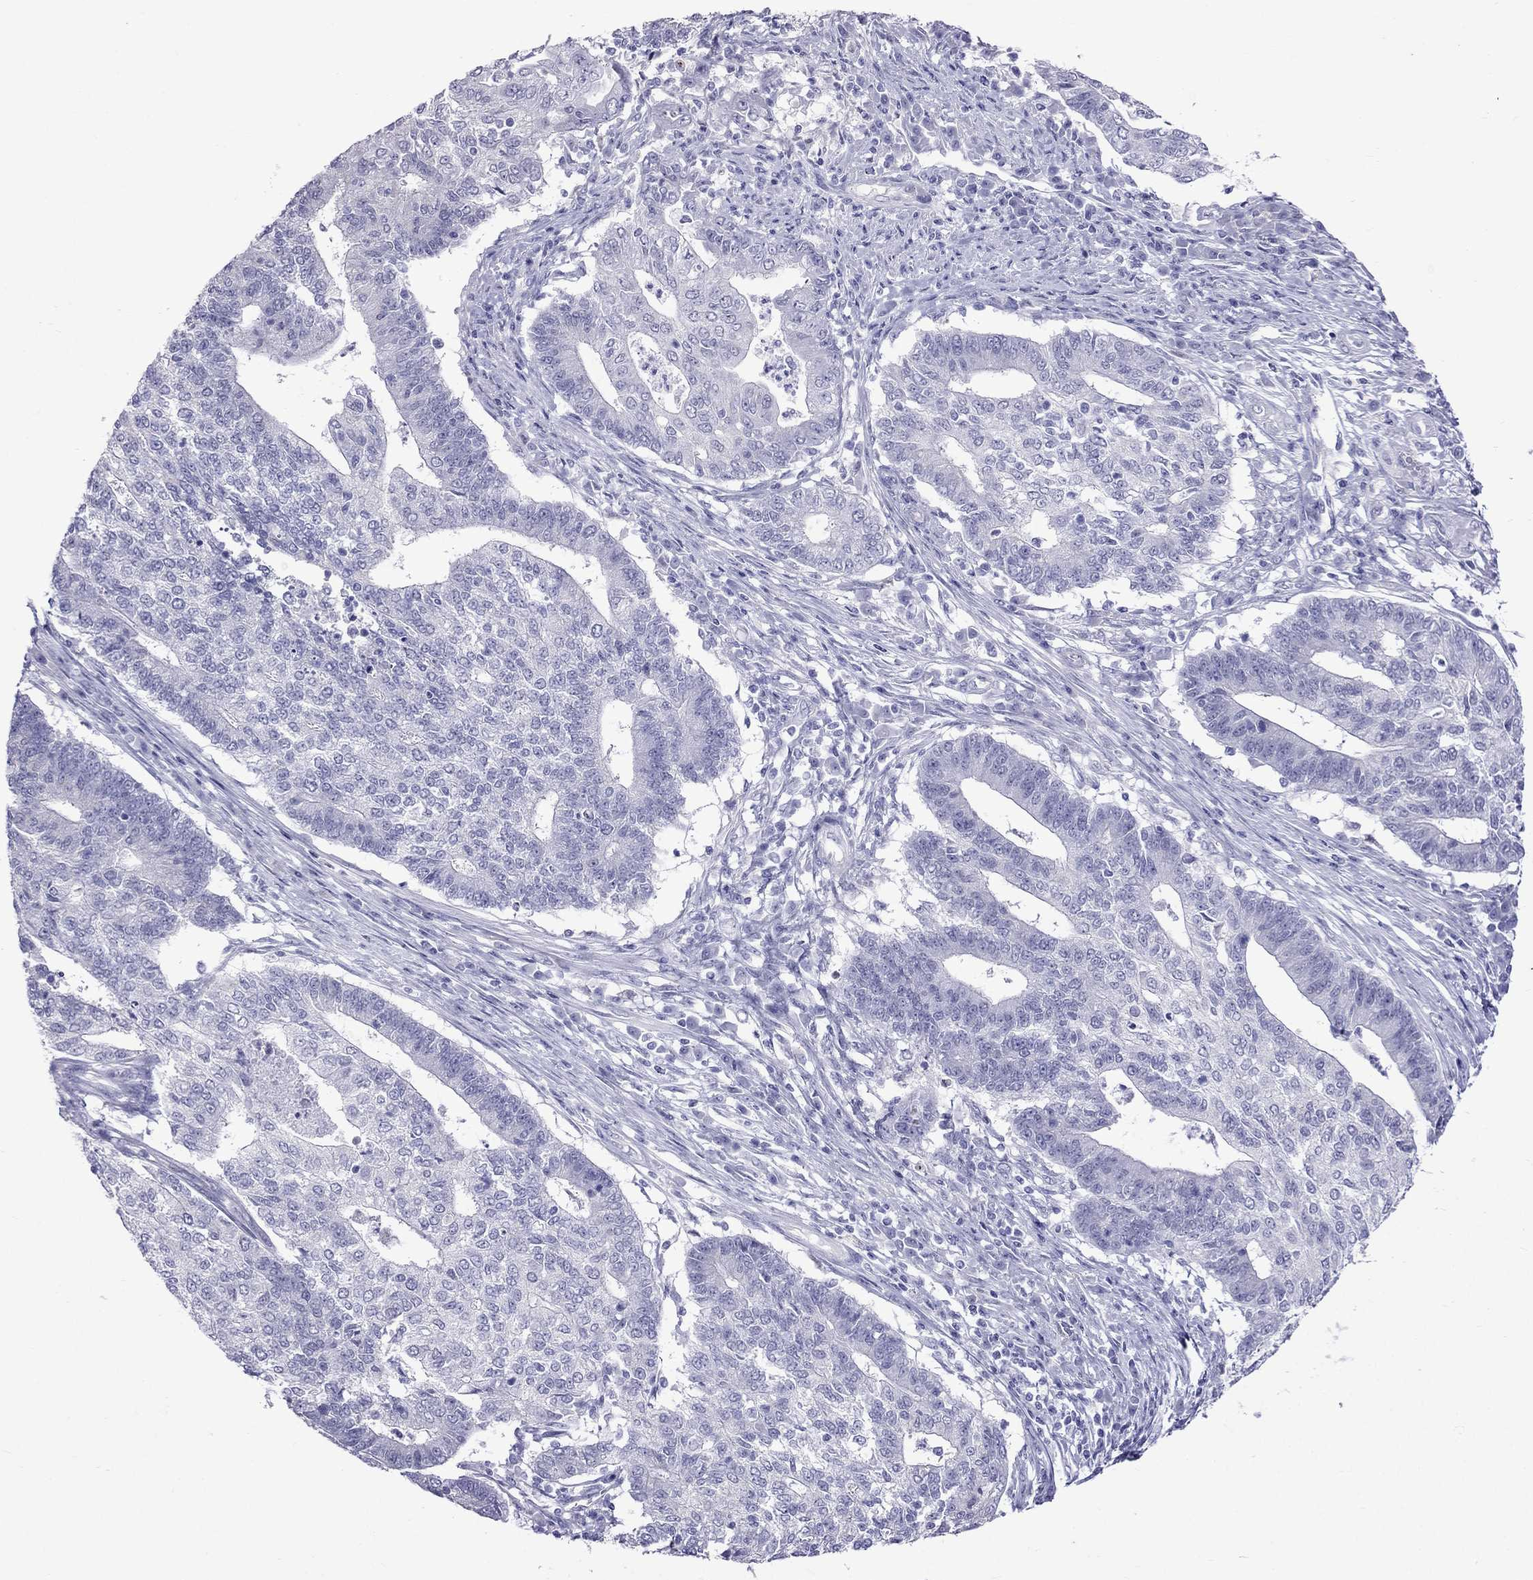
{"staining": {"intensity": "negative", "quantity": "none", "location": "none"}, "tissue": "endometrial cancer", "cell_type": "Tumor cells", "image_type": "cancer", "snomed": [{"axis": "morphology", "description": "Adenocarcinoma, NOS"}, {"axis": "topography", "description": "Uterus"}, {"axis": "topography", "description": "Endometrium"}], "caption": "Tumor cells show no significant expression in endometrial cancer.", "gene": "MGP", "patient": {"sex": "female", "age": 54}}